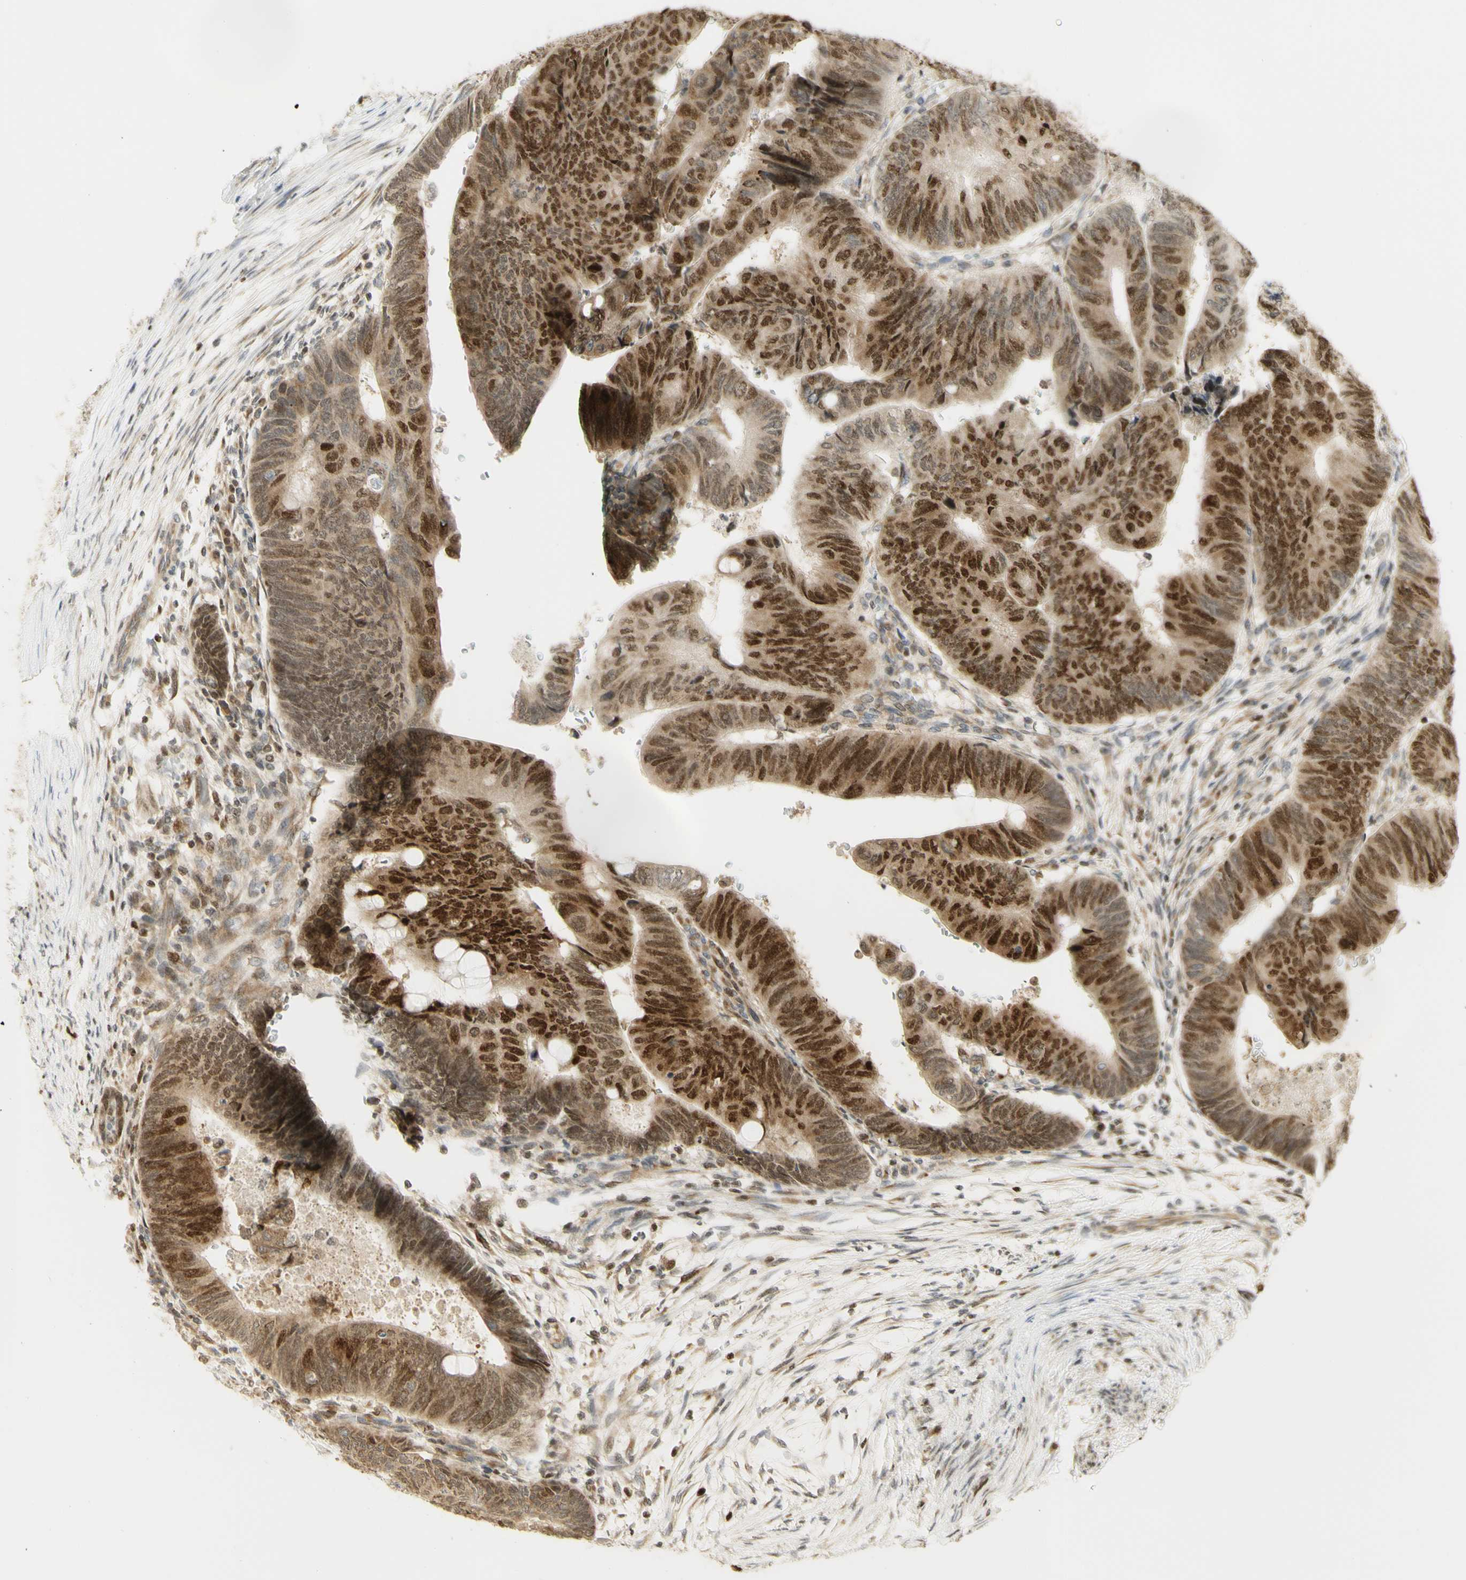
{"staining": {"intensity": "strong", "quantity": "25%-75%", "location": "cytoplasmic/membranous,nuclear"}, "tissue": "colorectal cancer", "cell_type": "Tumor cells", "image_type": "cancer", "snomed": [{"axis": "morphology", "description": "Normal tissue, NOS"}, {"axis": "morphology", "description": "Adenocarcinoma, NOS"}, {"axis": "topography", "description": "Rectum"}, {"axis": "topography", "description": "Peripheral nerve tissue"}], "caption": "Immunohistochemistry (IHC) image of neoplastic tissue: human colorectal cancer stained using immunohistochemistry reveals high levels of strong protein expression localized specifically in the cytoplasmic/membranous and nuclear of tumor cells, appearing as a cytoplasmic/membranous and nuclear brown color.", "gene": "KIF11", "patient": {"sex": "male", "age": 92}}